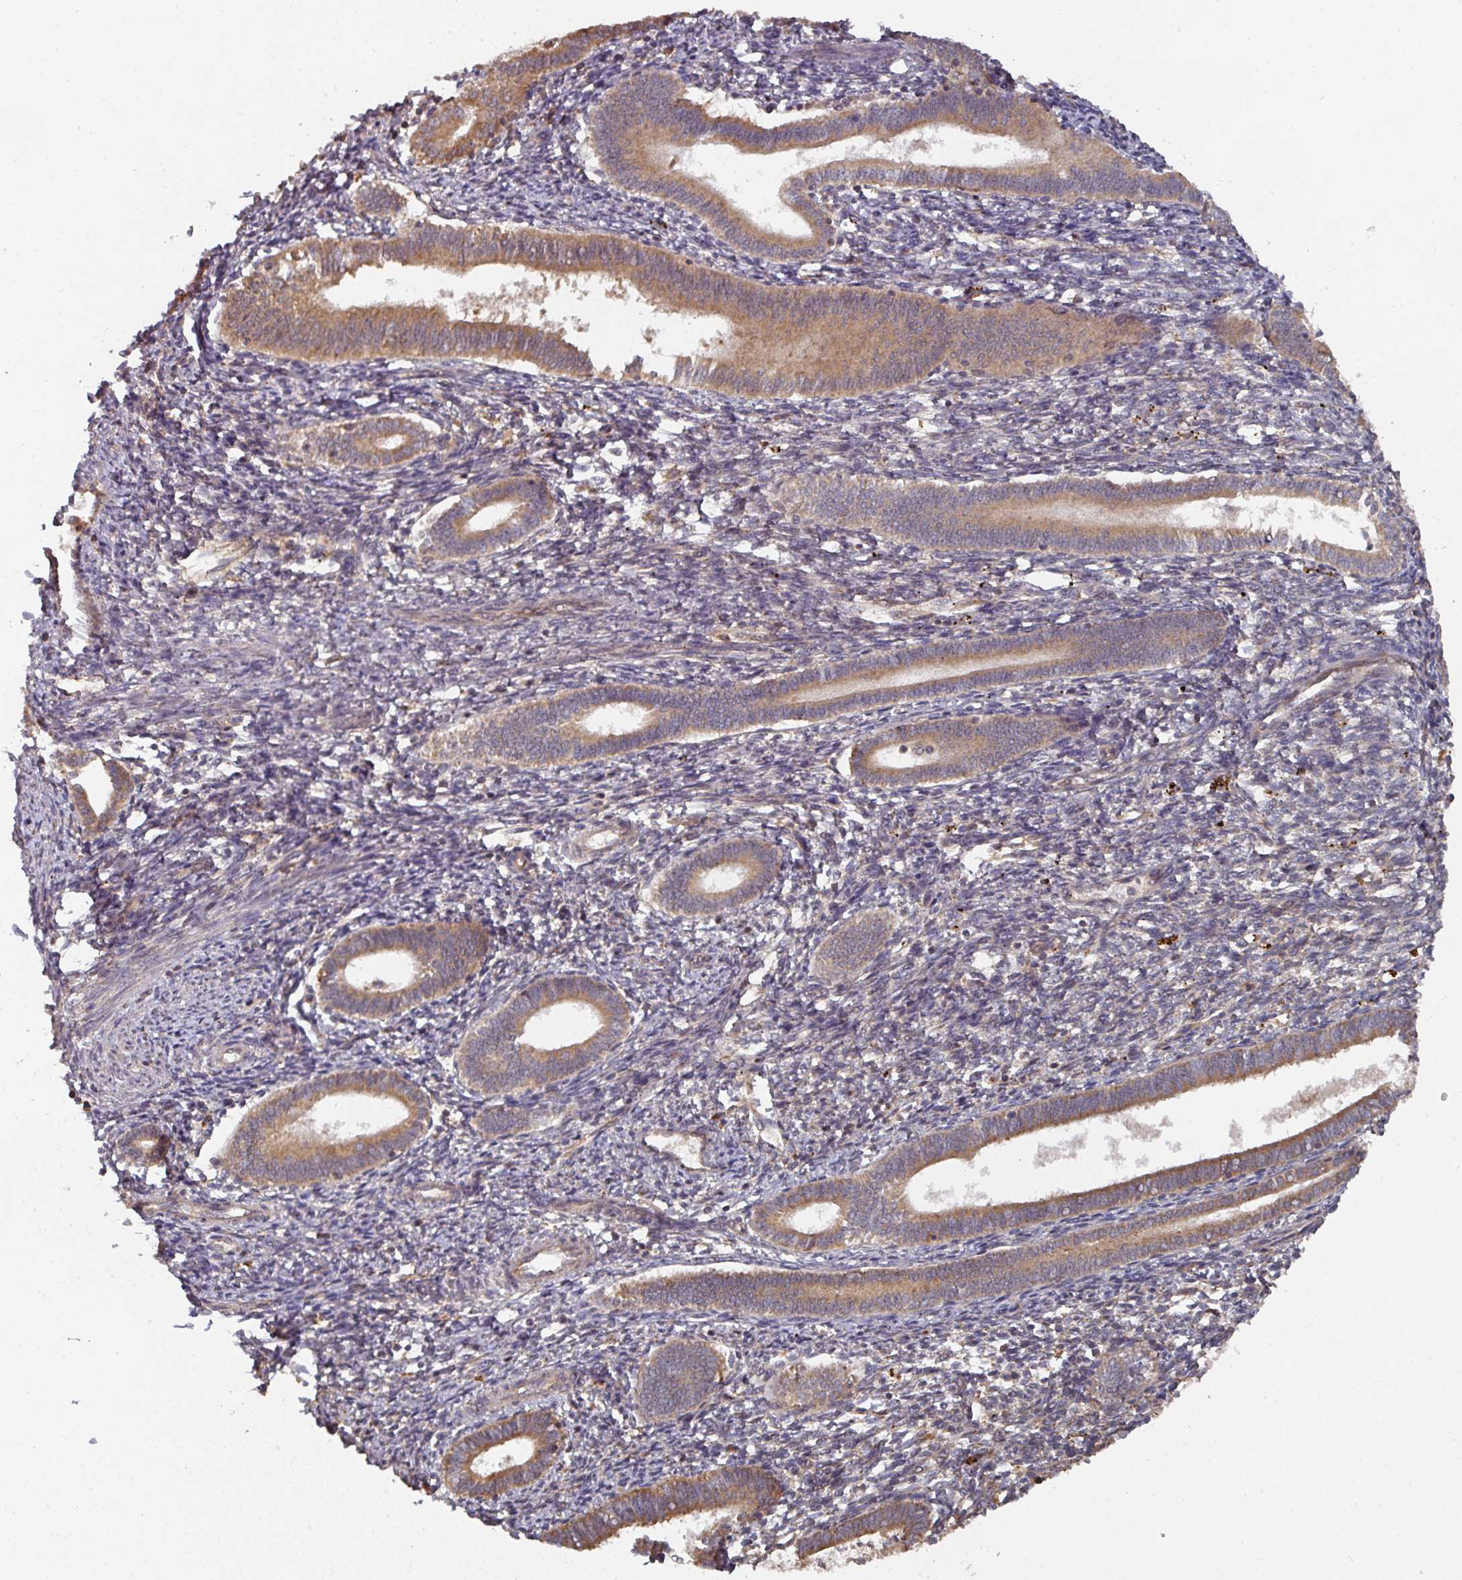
{"staining": {"intensity": "negative", "quantity": "none", "location": "none"}, "tissue": "endometrium", "cell_type": "Cells in endometrial stroma", "image_type": "normal", "snomed": [{"axis": "morphology", "description": "Normal tissue, NOS"}, {"axis": "topography", "description": "Endometrium"}], "caption": "This is an IHC micrograph of unremarkable endometrium. There is no positivity in cells in endometrial stroma.", "gene": "CEP95", "patient": {"sex": "female", "age": 41}}